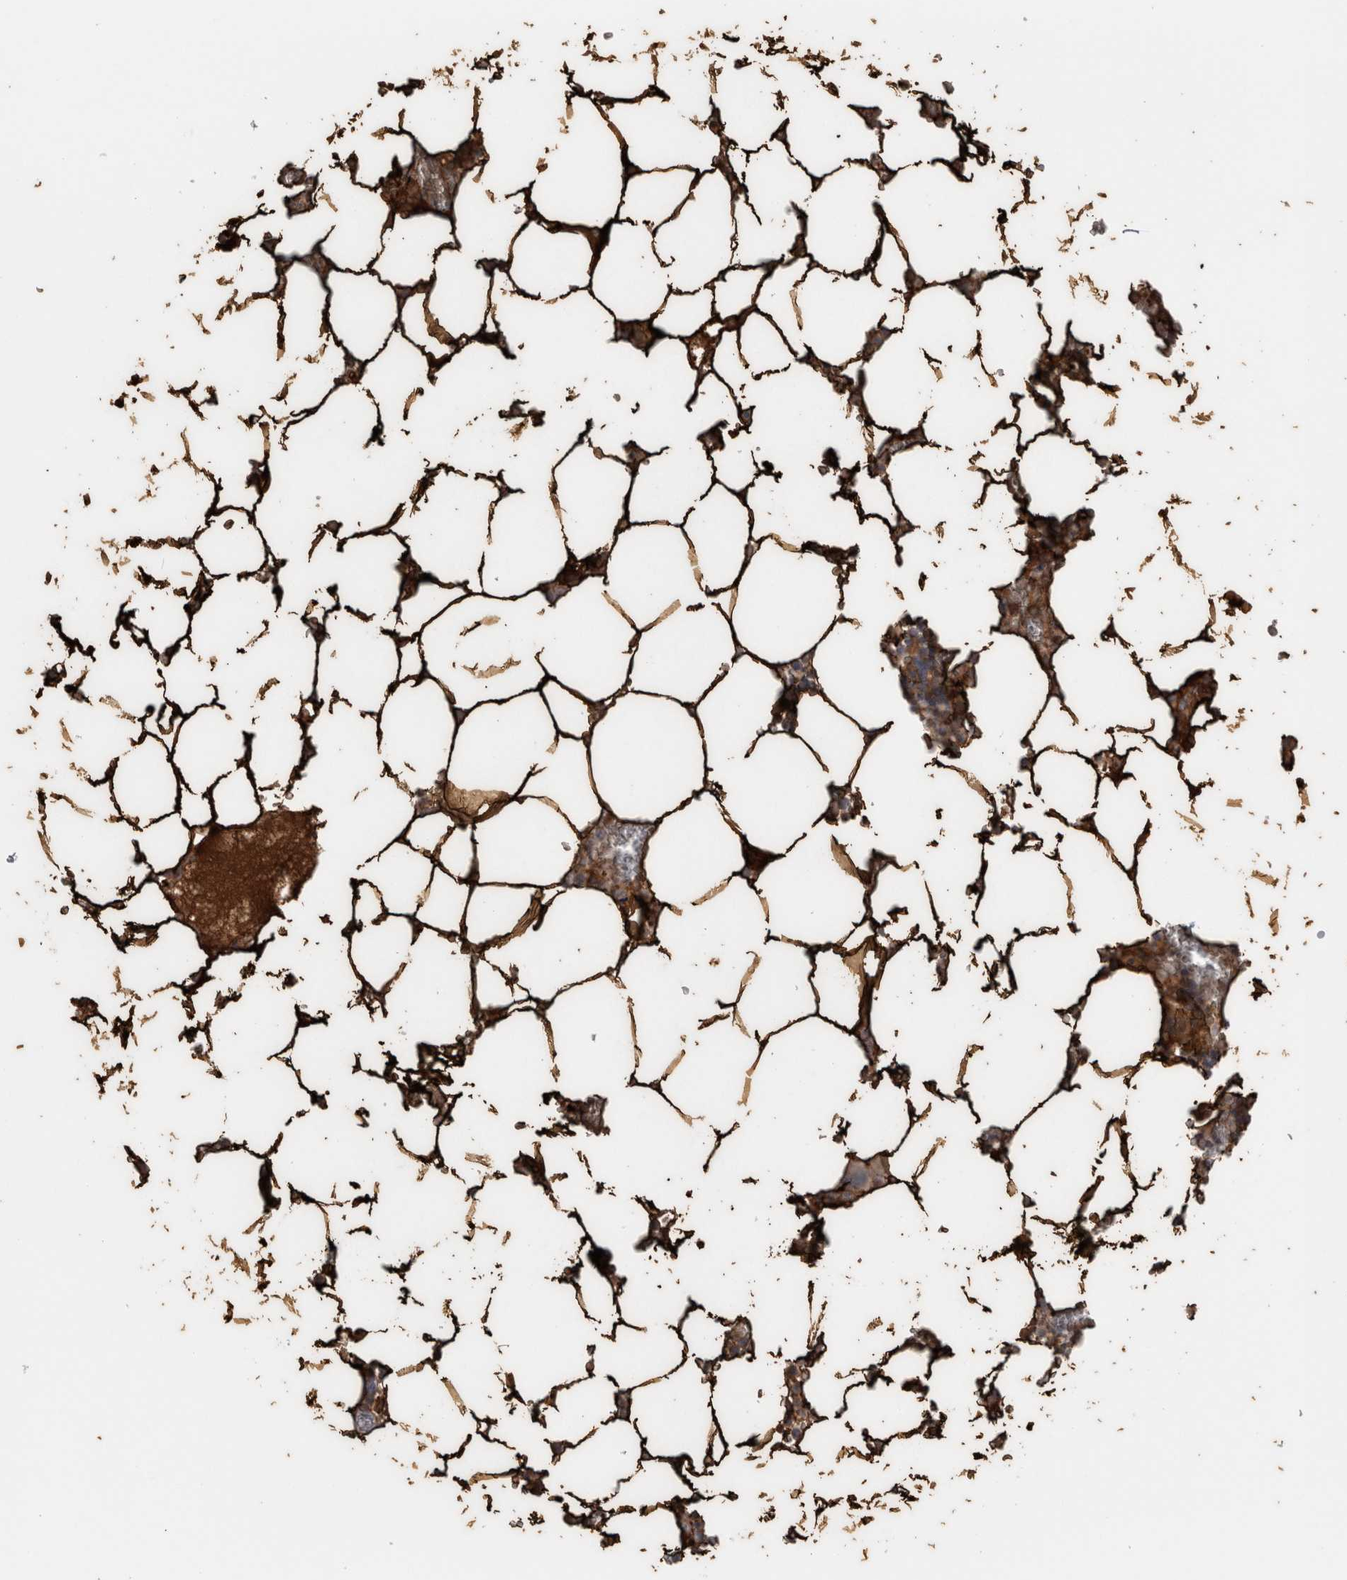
{"staining": {"intensity": "negative", "quantity": "none", "location": "none"}, "tissue": "bone marrow", "cell_type": "Hematopoietic cells", "image_type": "normal", "snomed": [{"axis": "morphology", "description": "Normal tissue, NOS"}, {"axis": "topography", "description": "Bone marrow"}], "caption": "Immunohistochemistry (IHC) image of normal human bone marrow stained for a protein (brown), which demonstrates no expression in hematopoietic cells. Brightfield microscopy of IHC stained with DAB (3,3'-diaminobenzidine) (brown) and hematoxylin (blue), captured at high magnification.", "gene": "PLIN1", "patient": {"sex": "male", "age": 70}}